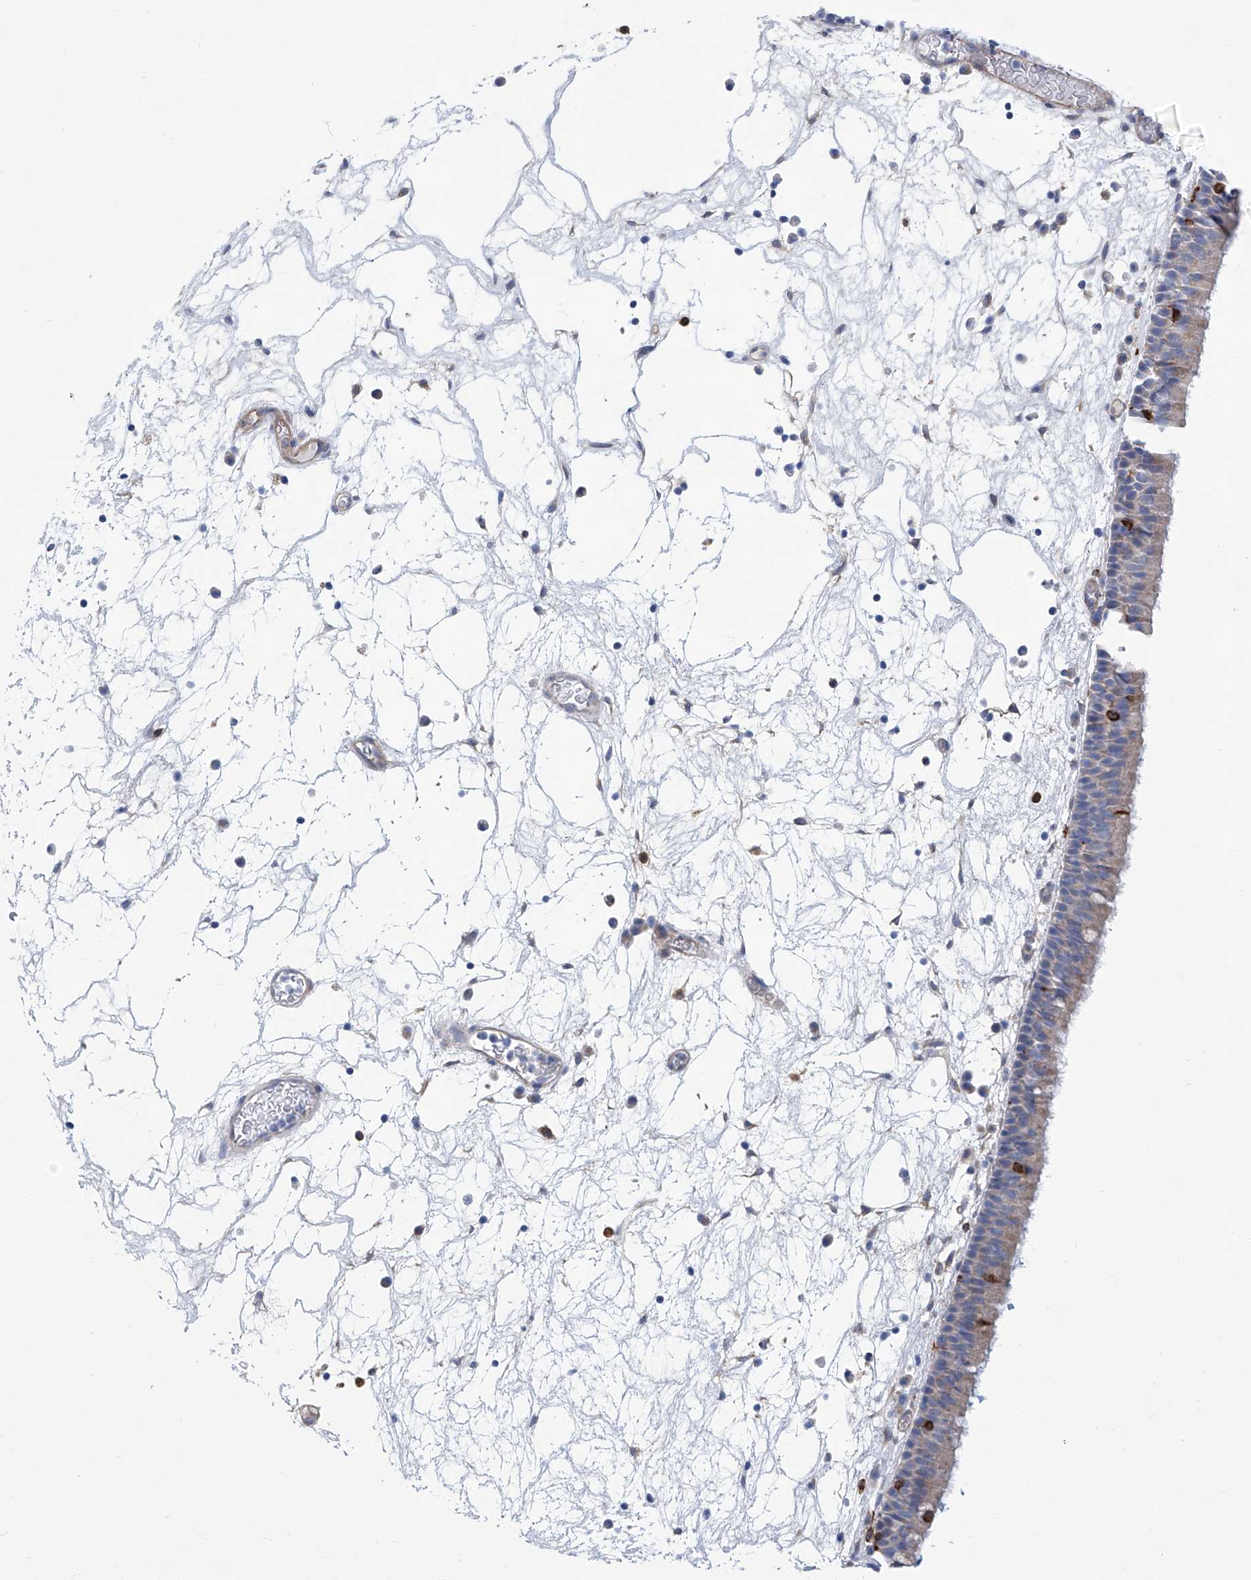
{"staining": {"intensity": "negative", "quantity": "none", "location": "none"}, "tissue": "nasopharynx", "cell_type": "Respiratory epithelial cells", "image_type": "normal", "snomed": [{"axis": "morphology", "description": "Normal tissue, NOS"}, {"axis": "morphology", "description": "Inflammation, NOS"}, {"axis": "morphology", "description": "Malignant melanoma, Metastatic site"}, {"axis": "topography", "description": "Nasopharynx"}], "caption": "Immunohistochemistry of unremarkable nasopharynx displays no expression in respiratory epithelial cells.", "gene": "TNN", "patient": {"sex": "male", "age": 70}}